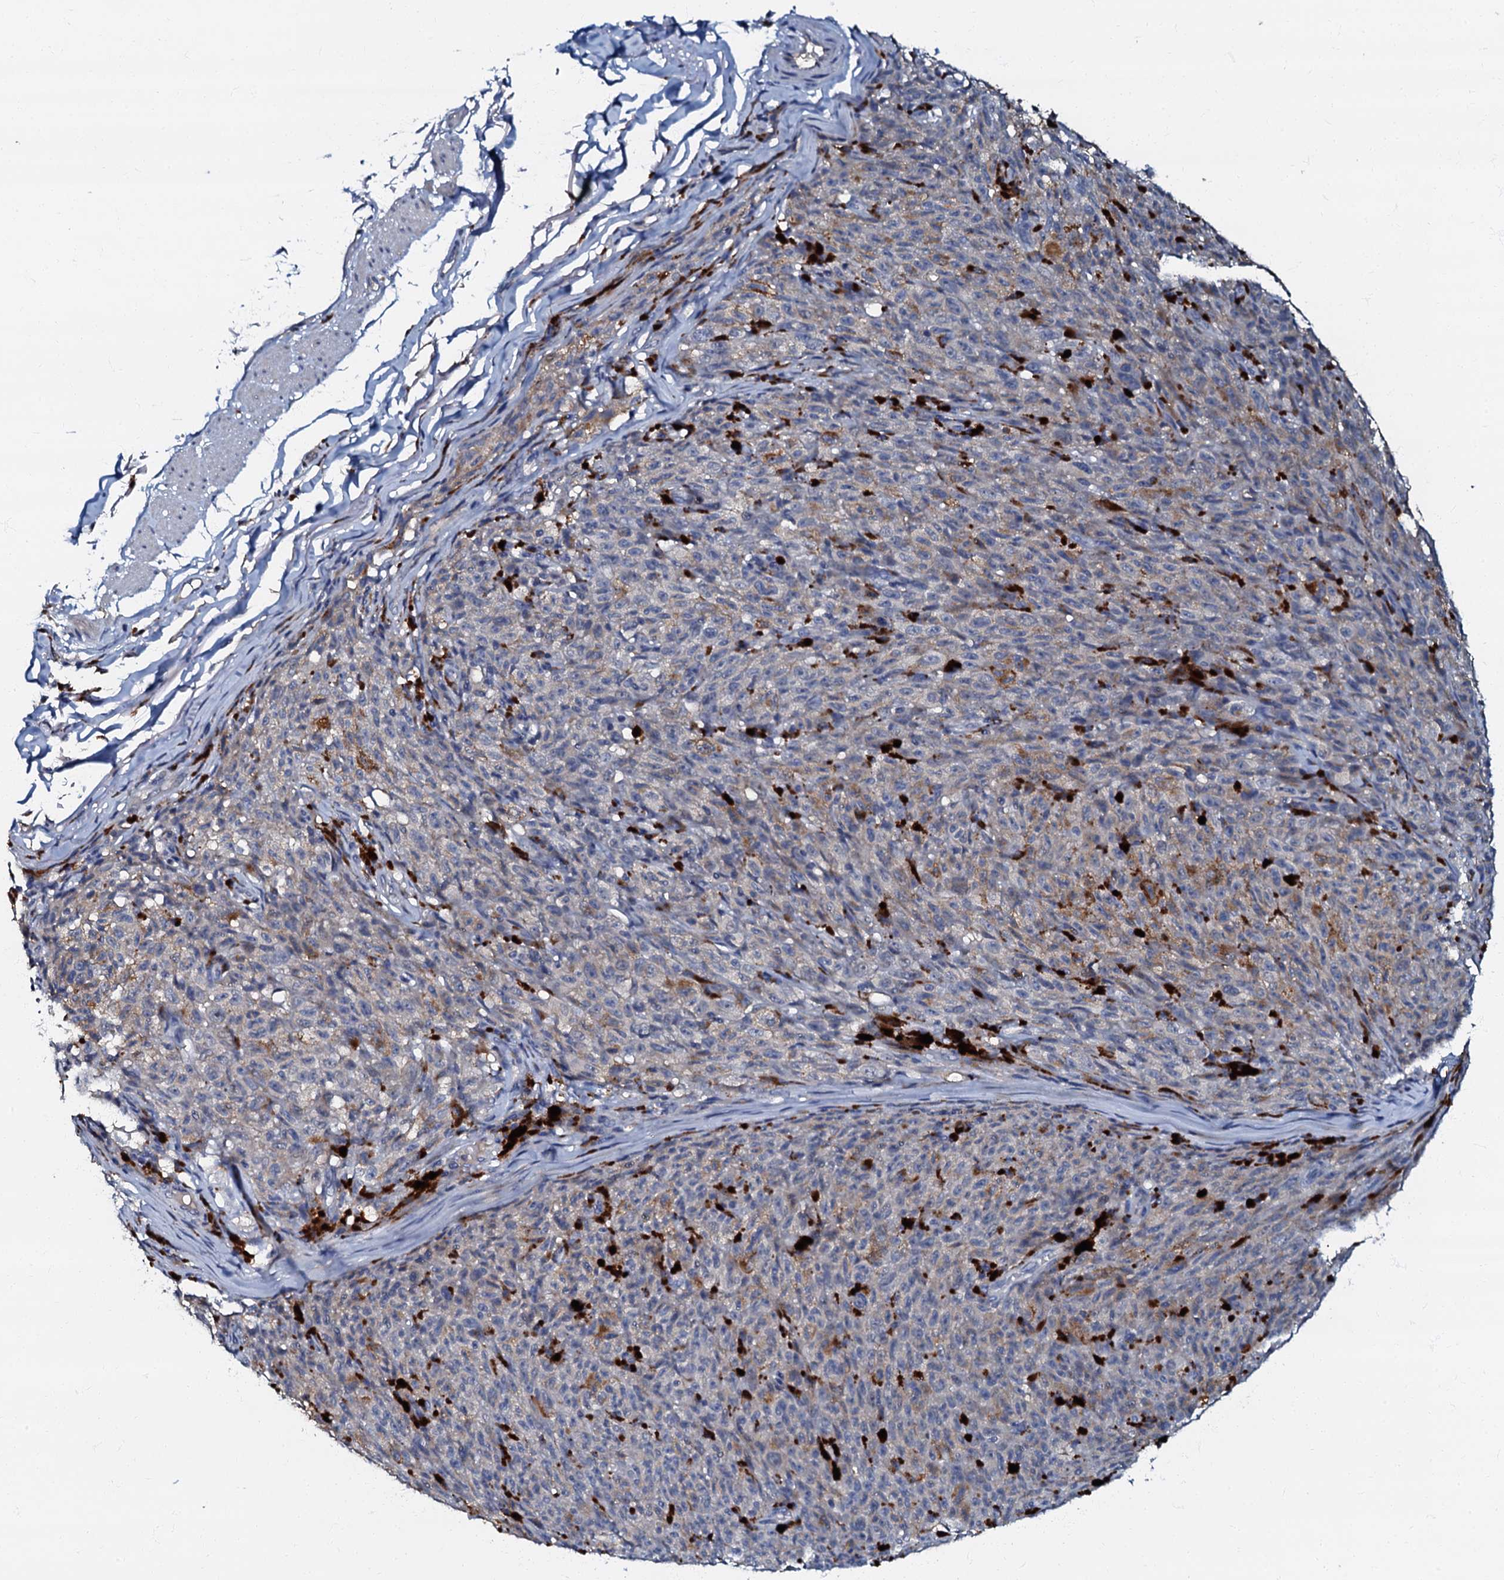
{"staining": {"intensity": "negative", "quantity": "none", "location": "none"}, "tissue": "melanoma", "cell_type": "Tumor cells", "image_type": "cancer", "snomed": [{"axis": "morphology", "description": "Malignant melanoma, NOS"}, {"axis": "topography", "description": "Skin"}], "caption": "A high-resolution micrograph shows immunohistochemistry staining of malignant melanoma, which exhibits no significant positivity in tumor cells.", "gene": "OLAH", "patient": {"sex": "female", "age": 82}}